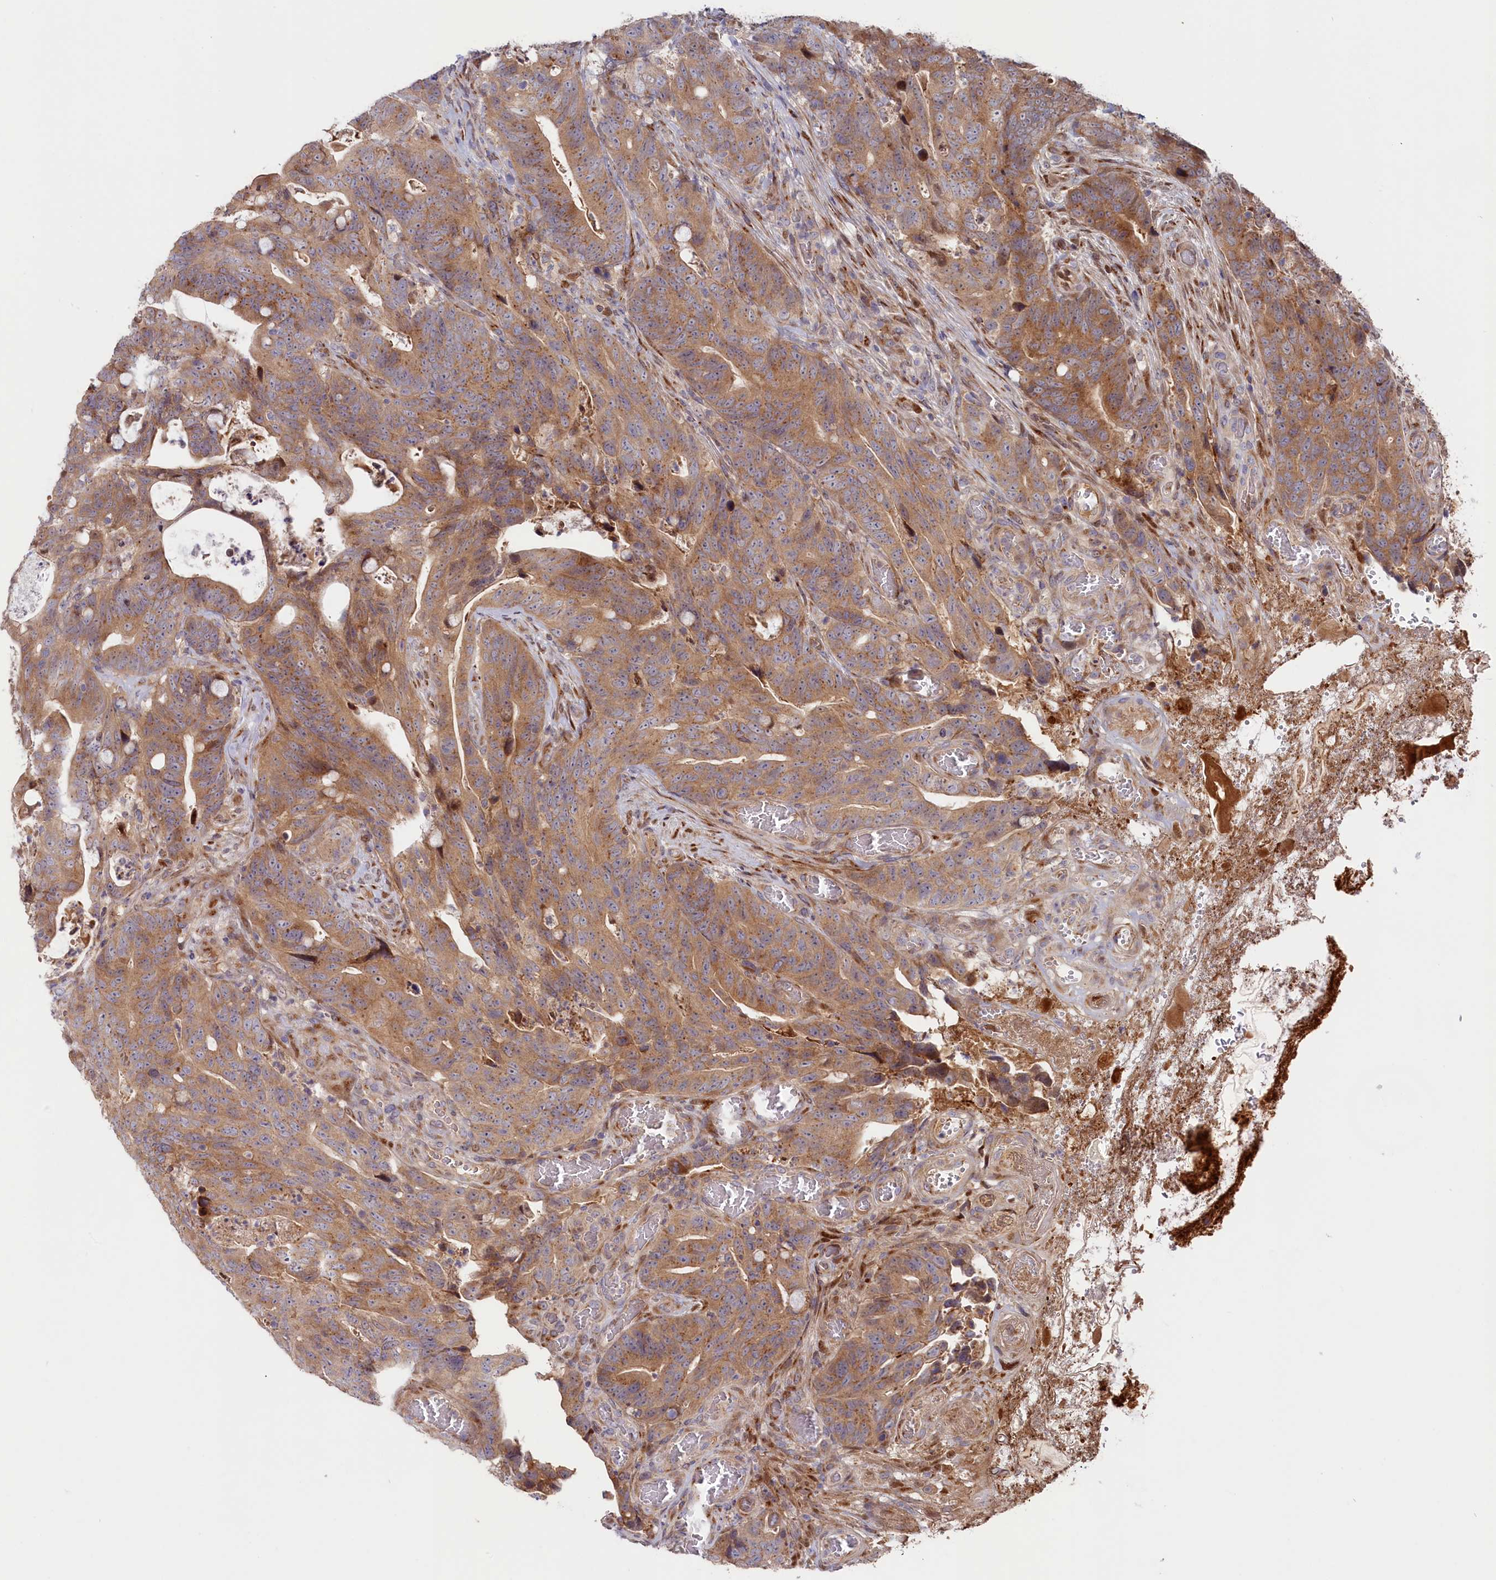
{"staining": {"intensity": "moderate", "quantity": ">75%", "location": "cytoplasmic/membranous"}, "tissue": "colorectal cancer", "cell_type": "Tumor cells", "image_type": "cancer", "snomed": [{"axis": "morphology", "description": "Adenocarcinoma, NOS"}, {"axis": "topography", "description": "Colon"}], "caption": "Protein staining displays moderate cytoplasmic/membranous positivity in approximately >75% of tumor cells in adenocarcinoma (colorectal).", "gene": "CHST12", "patient": {"sex": "female", "age": 82}}